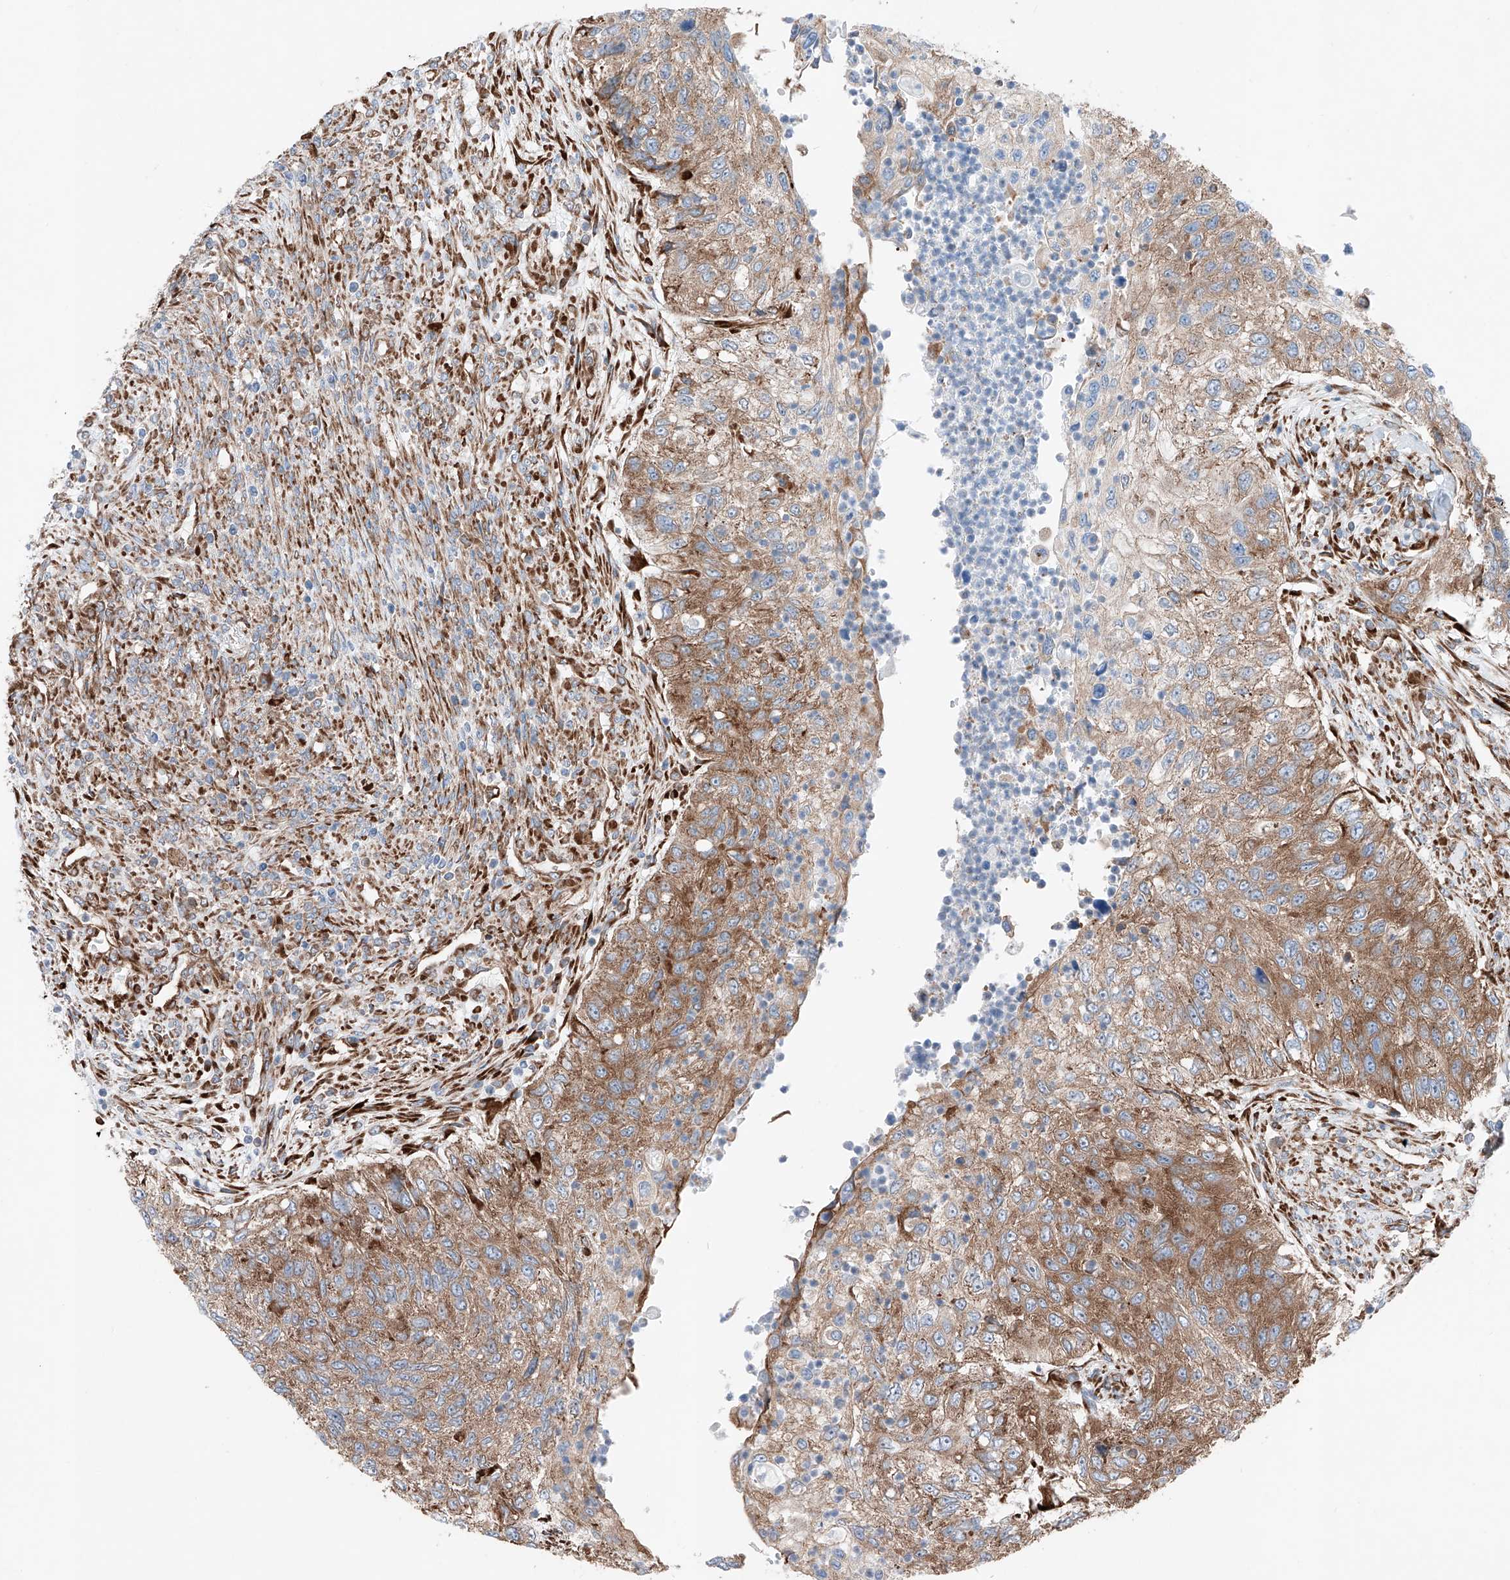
{"staining": {"intensity": "moderate", "quantity": ">75%", "location": "cytoplasmic/membranous"}, "tissue": "urothelial cancer", "cell_type": "Tumor cells", "image_type": "cancer", "snomed": [{"axis": "morphology", "description": "Urothelial carcinoma, High grade"}, {"axis": "topography", "description": "Urinary bladder"}], "caption": "Immunohistochemical staining of human high-grade urothelial carcinoma displays medium levels of moderate cytoplasmic/membranous expression in about >75% of tumor cells.", "gene": "CRELD1", "patient": {"sex": "female", "age": 60}}